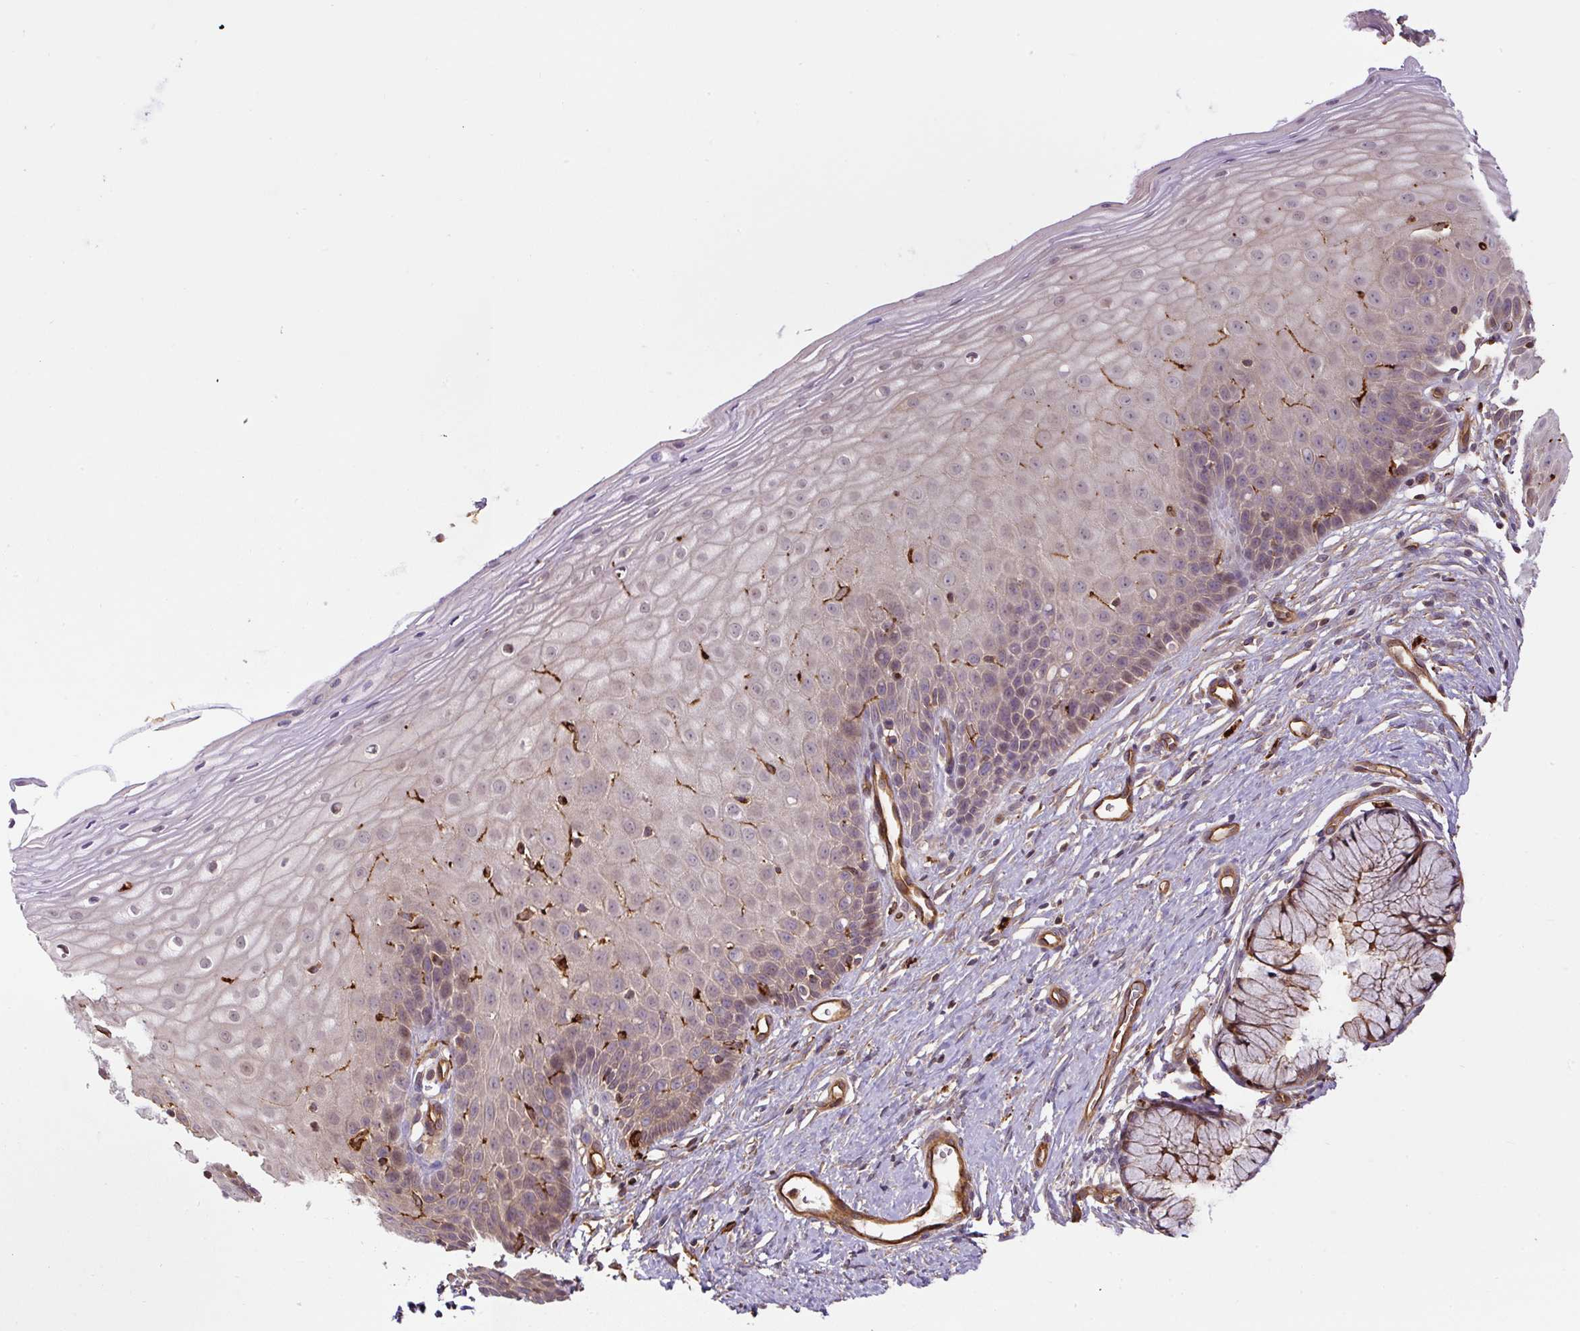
{"staining": {"intensity": "moderate", "quantity": "25%-75%", "location": "cytoplasmic/membranous"}, "tissue": "cervix", "cell_type": "Glandular cells", "image_type": "normal", "snomed": [{"axis": "morphology", "description": "Normal tissue, NOS"}, {"axis": "topography", "description": "Cervix"}], "caption": "A brown stain labels moderate cytoplasmic/membranous staining of a protein in glandular cells of unremarkable human cervix. (DAB IHC with brightfield microscopy, high magnification).", "gene": "B3GALT5", "patient": {"sex": "female", "age": 36}}